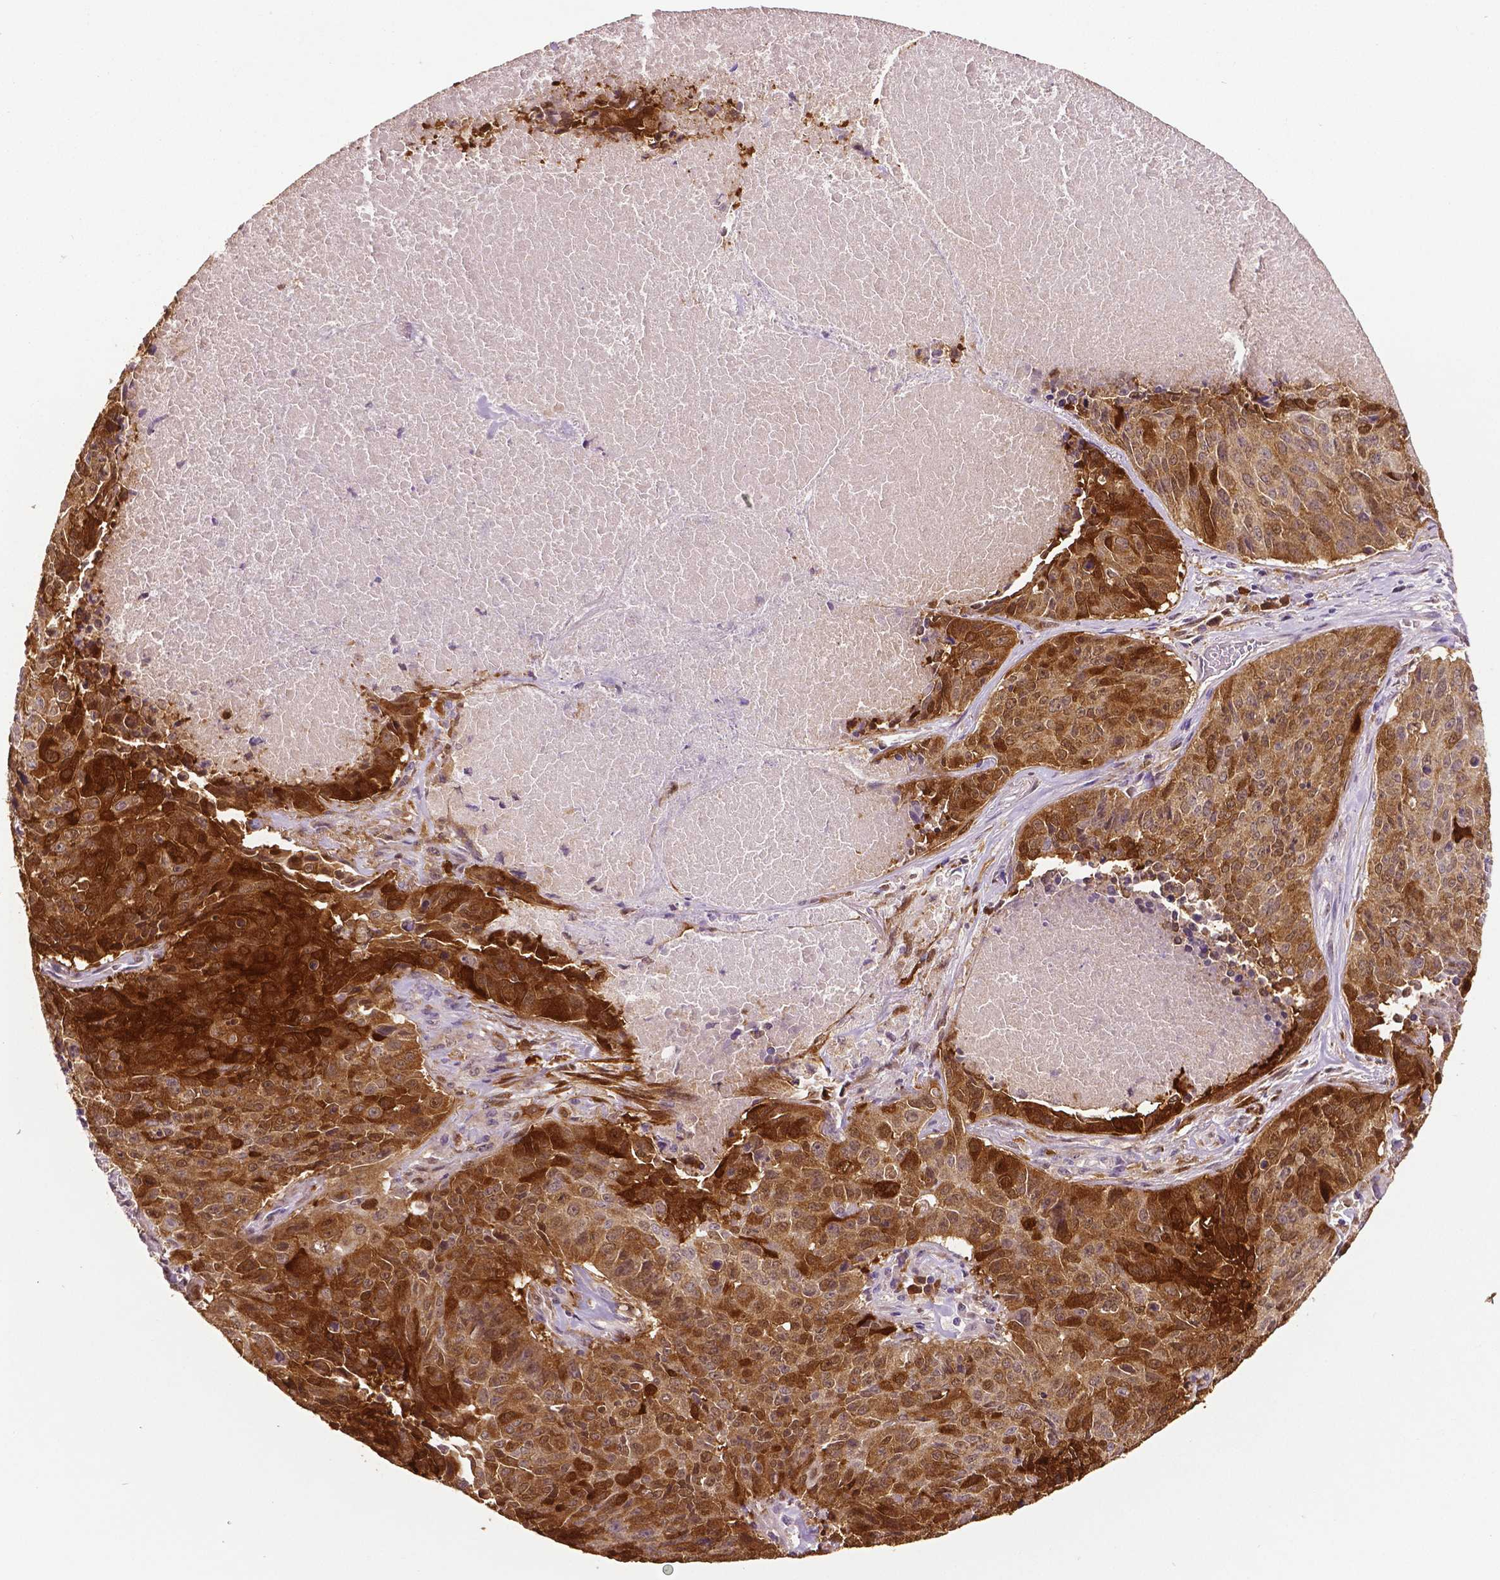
{"staining": {"intensity": "moderate", "quantity": ">75%", "location": "cytoplasmic/membranous"}, "tissue": "lung cancer", "cell_type": "Tumor cells", "image_type": "cancer", "snomed": [{"axis": "morphology", "description": "Normal tissue, NOS"}, {"axis": "morphology", "description": "Squamous cell carcinoma, NOS"}, {"axis": "topography", "description": "Bronchus"}, {"axis": "topography", "description": "Lung"}], "caption": "Tumor cells demonstrate medium levels of moderate cytoplasmic/membranous staining in approximately >75% of cells in lung cancer.", "gene": "PHGDH", "patient": {"sex": "male", "age": 64}}